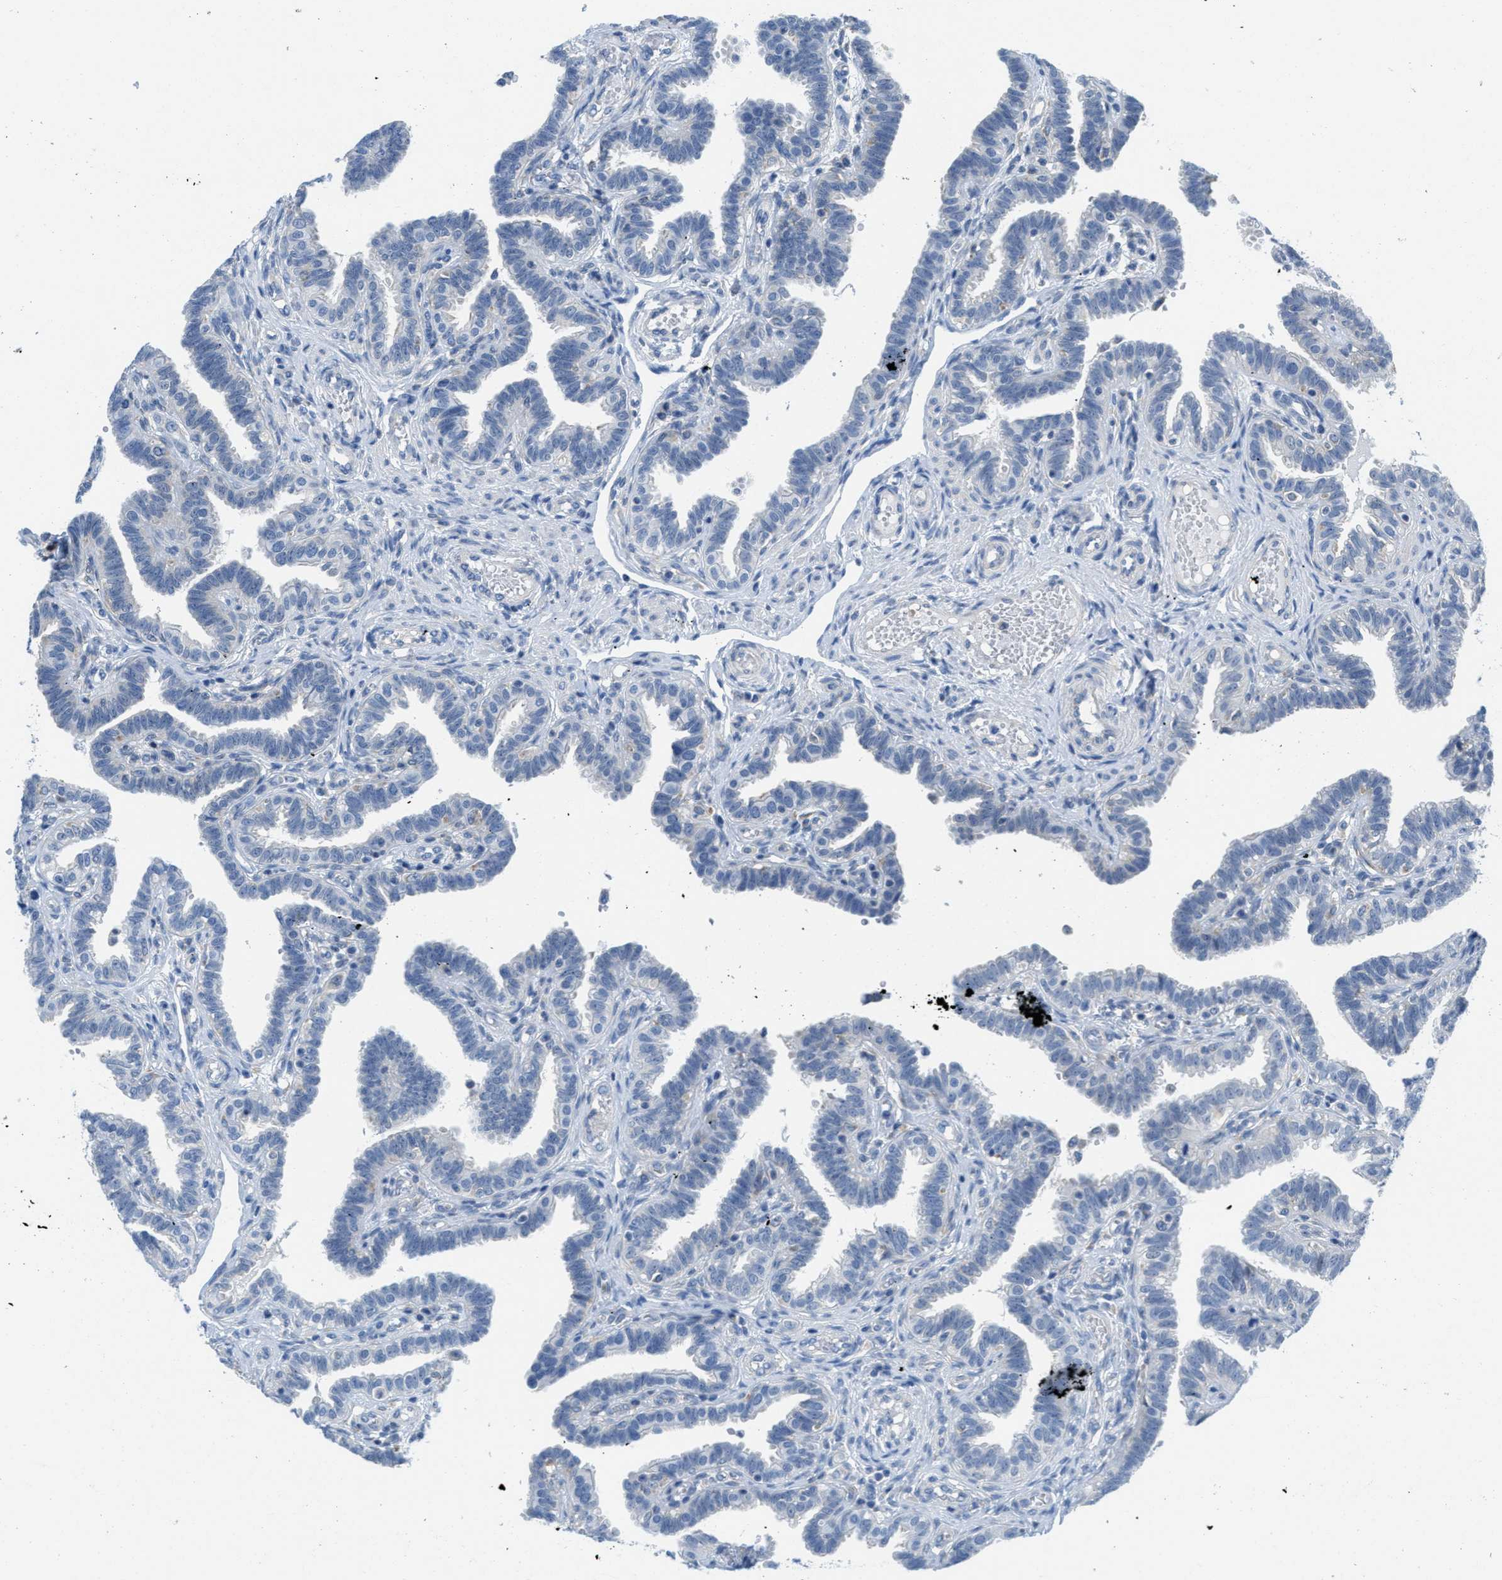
{"staining": {"intensity": "negative", "quantity": "none", "location": "none"}, "tissue": "fallopian tube", "cell_type": "Glandular cells", "image_type": "normal", "snomed": [{"axis": "morphology", "description": "Normal tissue, NOS"}, {"axis": "topography", "description": "Fallopian tube"}, {"axis": "topography", "description": "Placenta"}], "caption": "Immunohistochemistry (IHC) histopathology image of normal fallopian tube stained for a protein (brown), which demonstrates no expression in glandular cells. Nuclei are stained in blue.", "gene": "PTDSS1", "patient": {"sex": "female", "age": 34}}